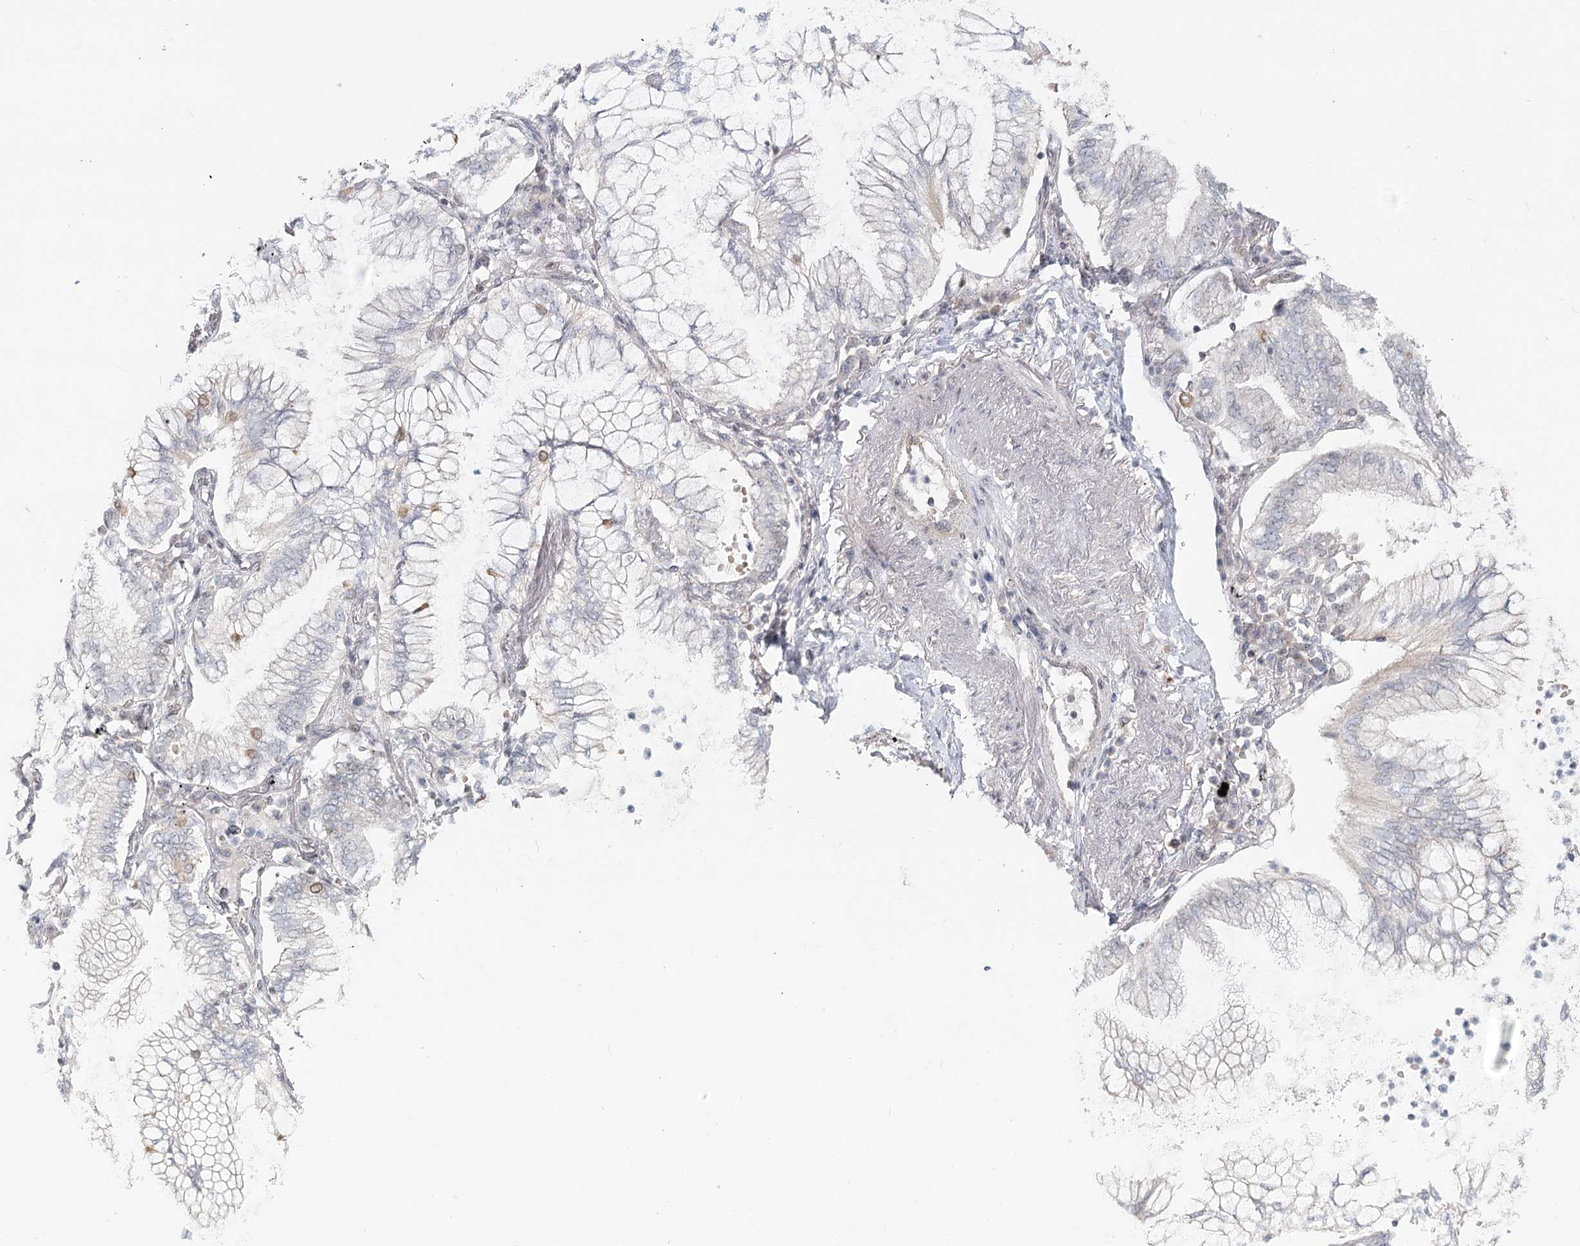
{"staining": {"intensity": "negative", "quantity": "none", "location": "none"}, "tissue": "lung cancer", "cell_type": "Tumor cells", "image_type": "cancer", "snomed": [{"axis": "morphology", "description": "Adenocarcinoma, NOS"}, {"axis": "topography", "description": "Lung"}], "caption": "Immunohistochemistry (IHC) of human lung adenocarcinoma shows no staining in tumor cells. (DAB (3,3'-diaminobenzidine) immunohistochemistry visualized using brightfield microscopy, high magnification).", "gene": "R3HCC1L", "patient": {"sex": "female", "age": 70}}